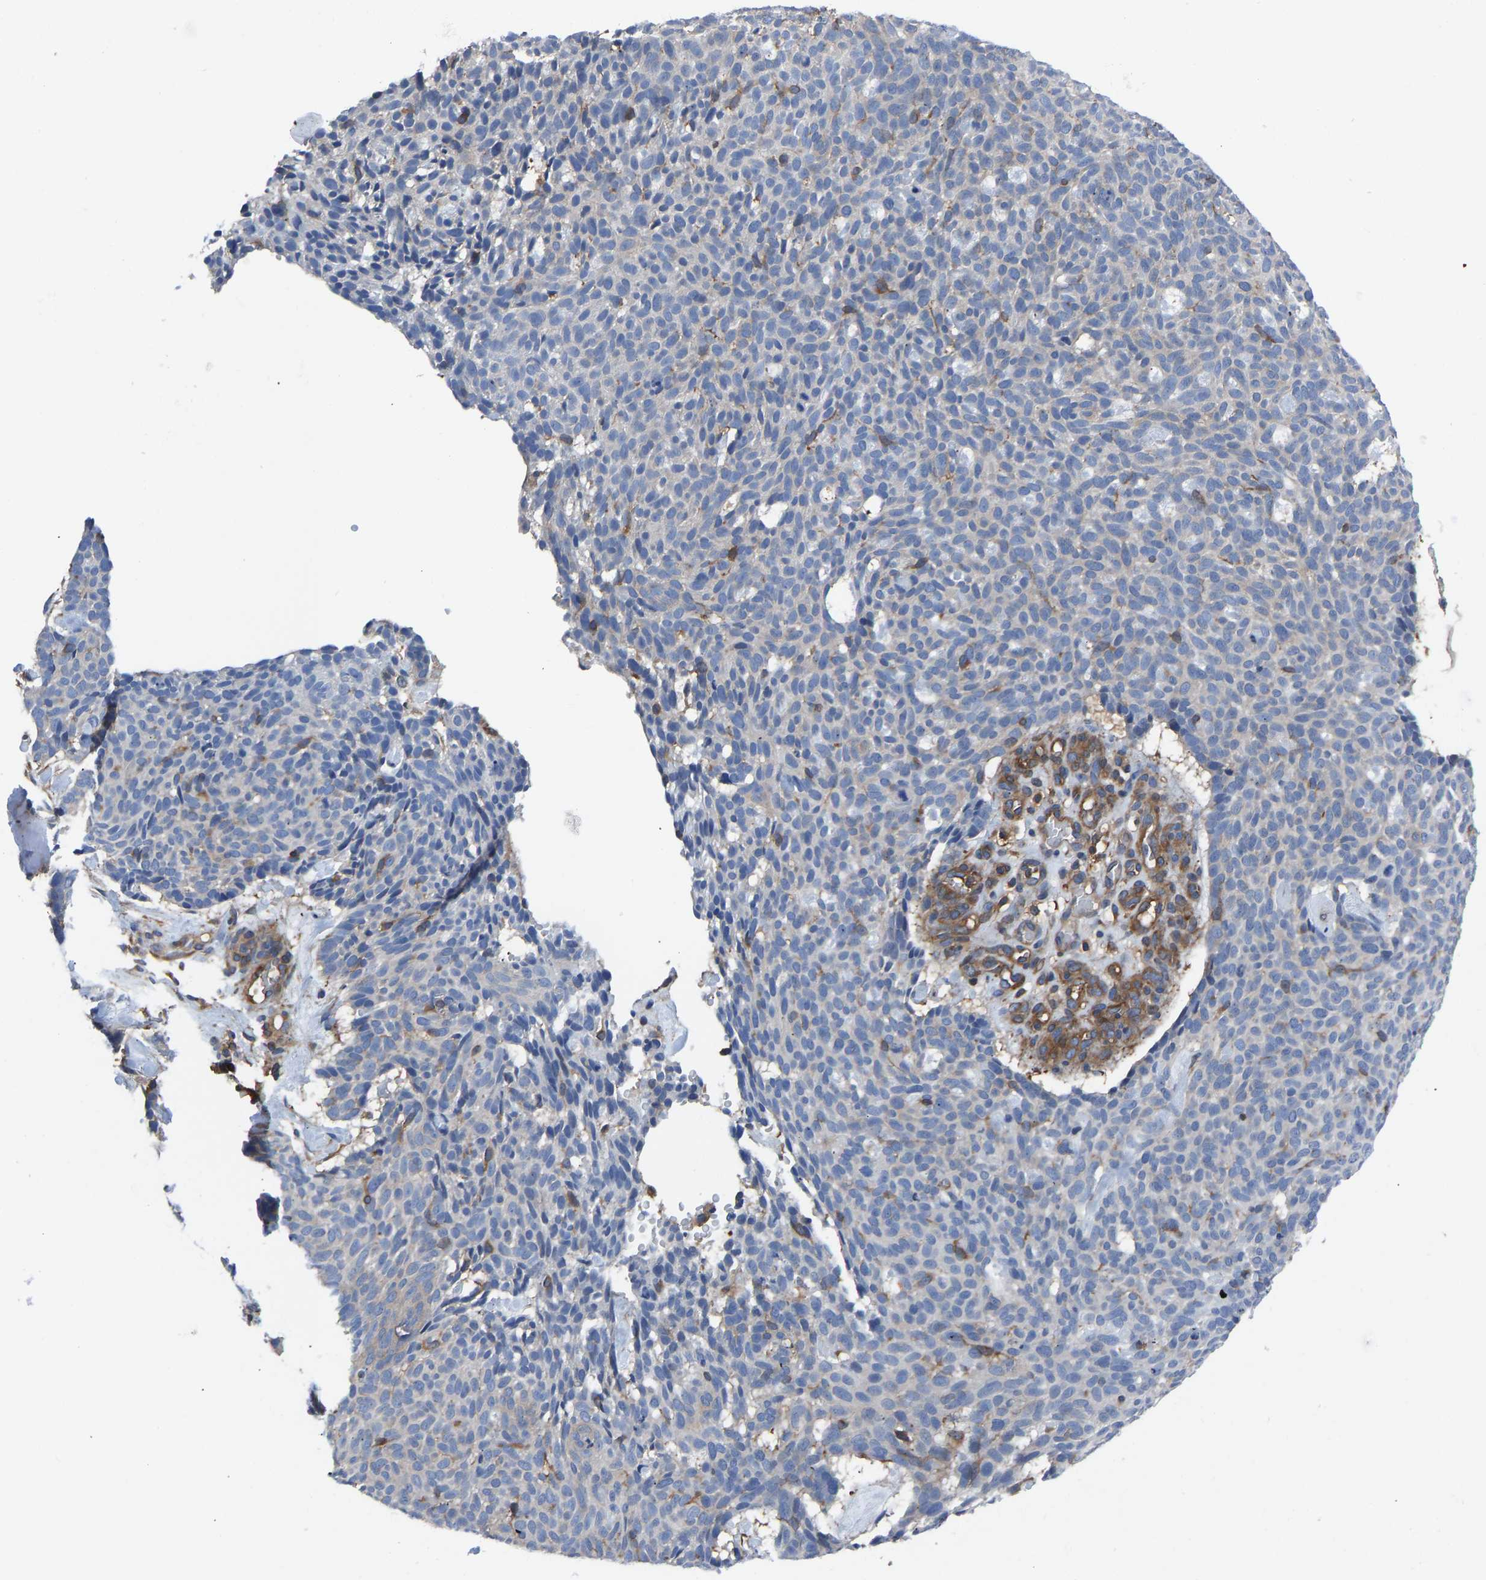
{"staining": {"intensity": "negative", "quantity": "none", "location": "none"}, "tissue": "skin cancer", "cell_type": "Tumor cells", "image_type": "cancer", "snomed": [{"axis": "morphology", "description": "Basal cell carcinoma"}, {"axis": "topography", "description": "Skin"}], "caption": "Immunohistochemical staining of human basal cell carcinoma (skin) reveals no significant expression in tumor cells.", "gene": "PRKAR1A", "patient": {"sex": "male", "age": 61}}